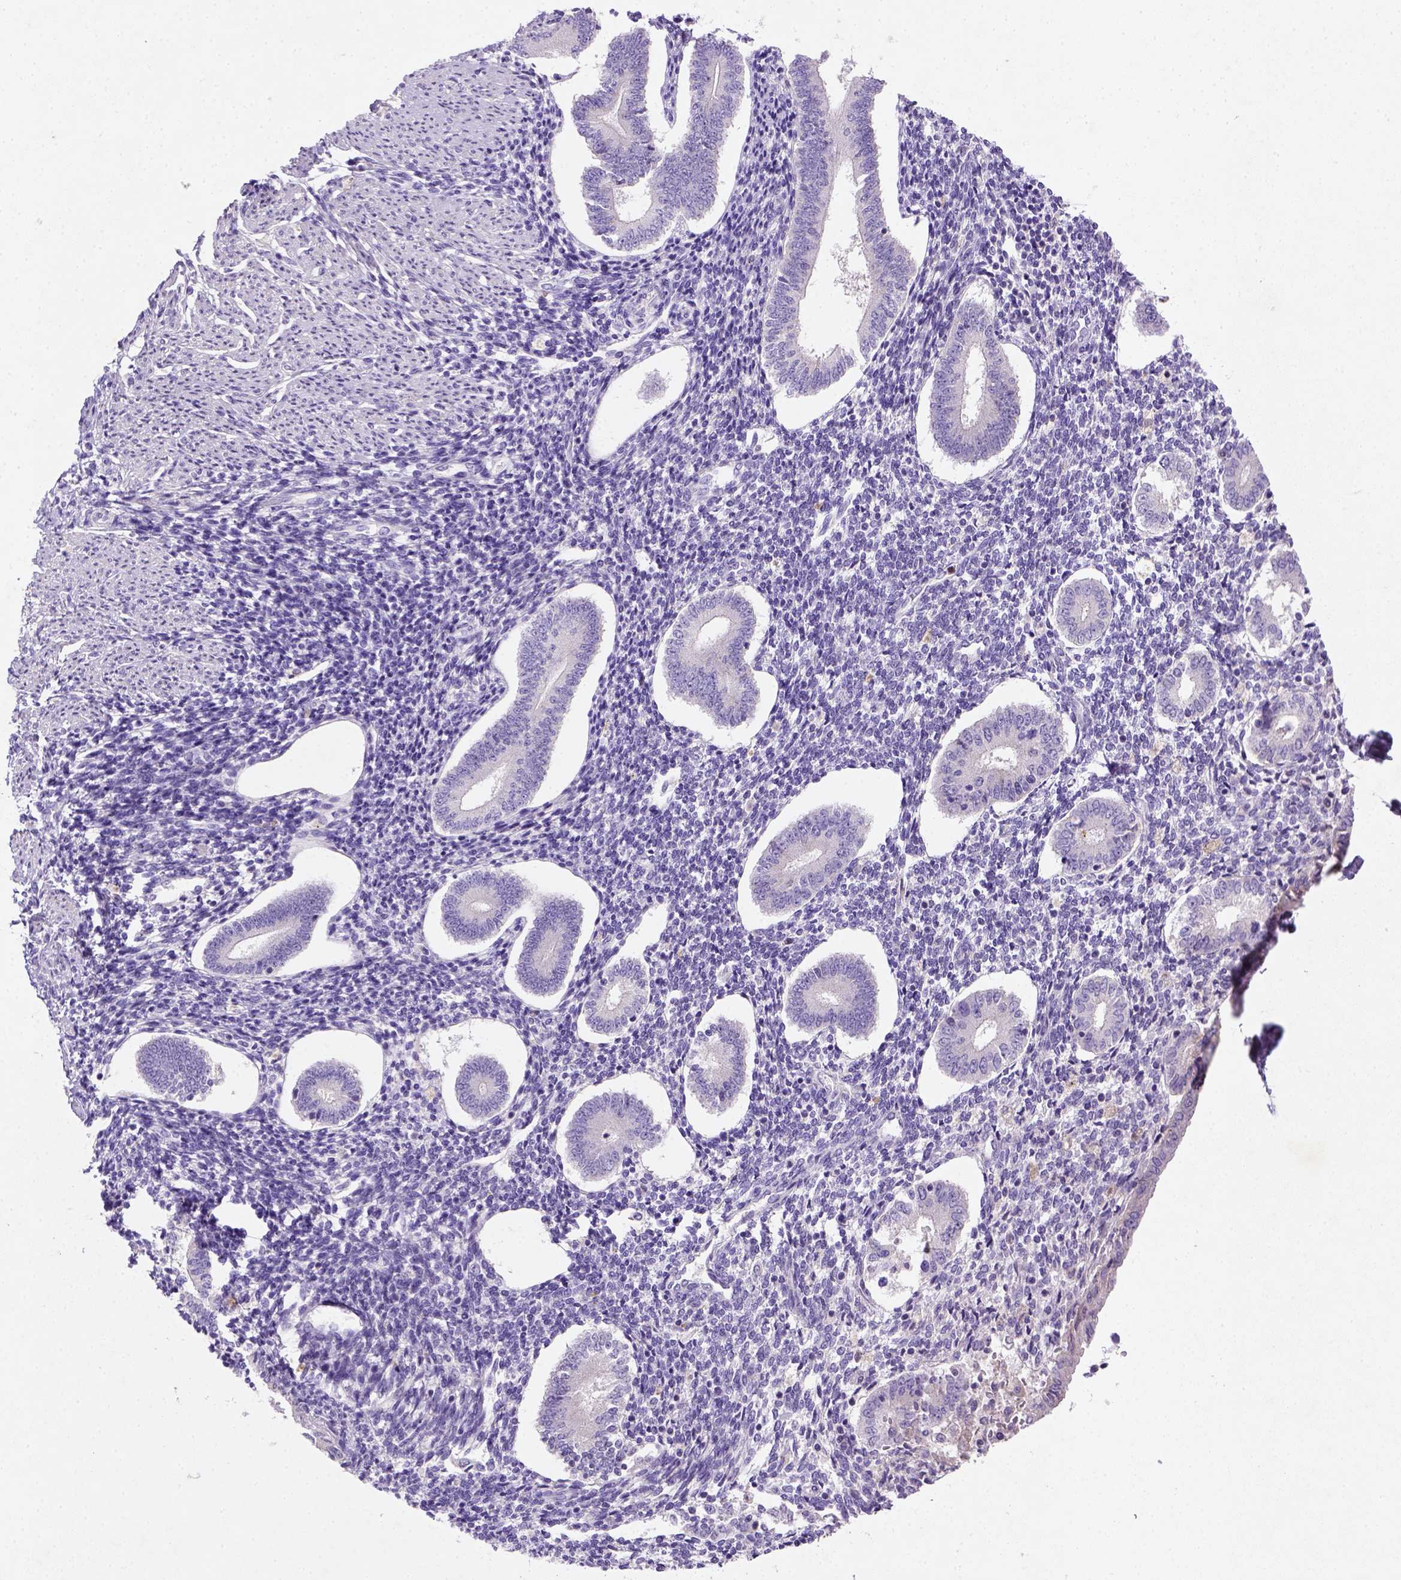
{"staining": {"intensity": "negative", "quantity": "none", "location": "none"}, "tissue": "endometrium", "cell_type": "Cells in endometrial stroma", "image_type": "normal", "snomed": [{"axis": "morphology", "description": "Normal tissue, NOS"}, {"axis": "topography", "description": "Endometrium"}], "caption": "There is no significant positivity in cells in endometrial stroma of endometrium. (Immunohistochemistry (ihc), brightfield microscopy, high magnification).", "gene": "NUDT2", "patient": {"sex": "female", "age": 40}}